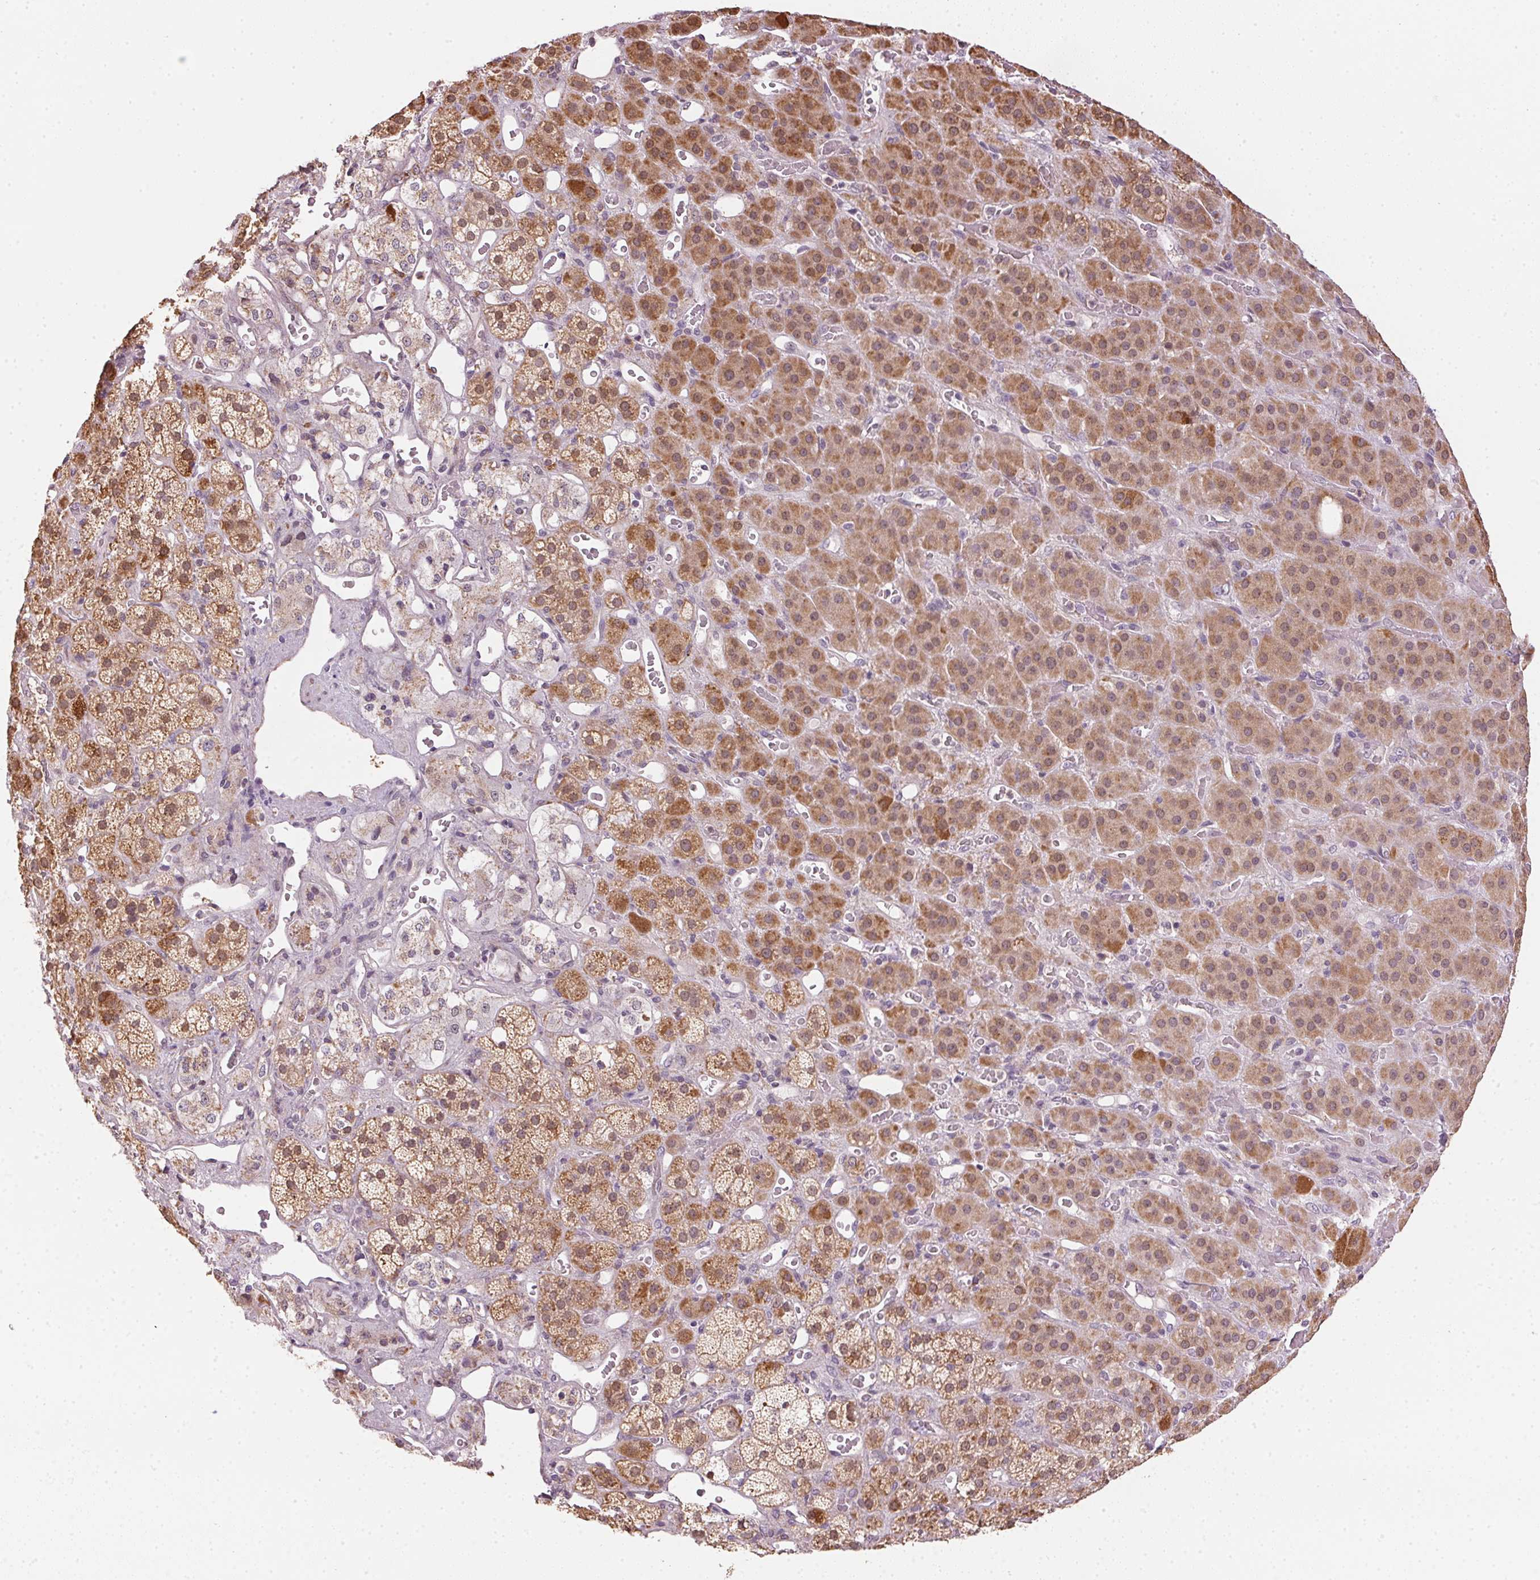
{"staining": {"intensity": "moderate", "quantity": "25%-75%", "location": "cytoplasmic/membranous,nuclear"}, "tissue": "adrenal gland", "cell_type": "Glandular cells", "image_type": "normal", "snomed": [{"axis": "morphology", "description": "Normal tissue, NOS"}, {"axis": "topography", "description": "Adrenal gland"}], "caption": "A brown stain highlights moderate cytoplasmic/membranous,nuclear expression of a protein in glandular cells of benign human adrenal gland. The staining is performed using DAB brown chromogen to label protein expression. The nuclei are counter-stained blue using hematoxylin.", "gene": "SC5D", "patient": {"sex": "male", "age": 57}}